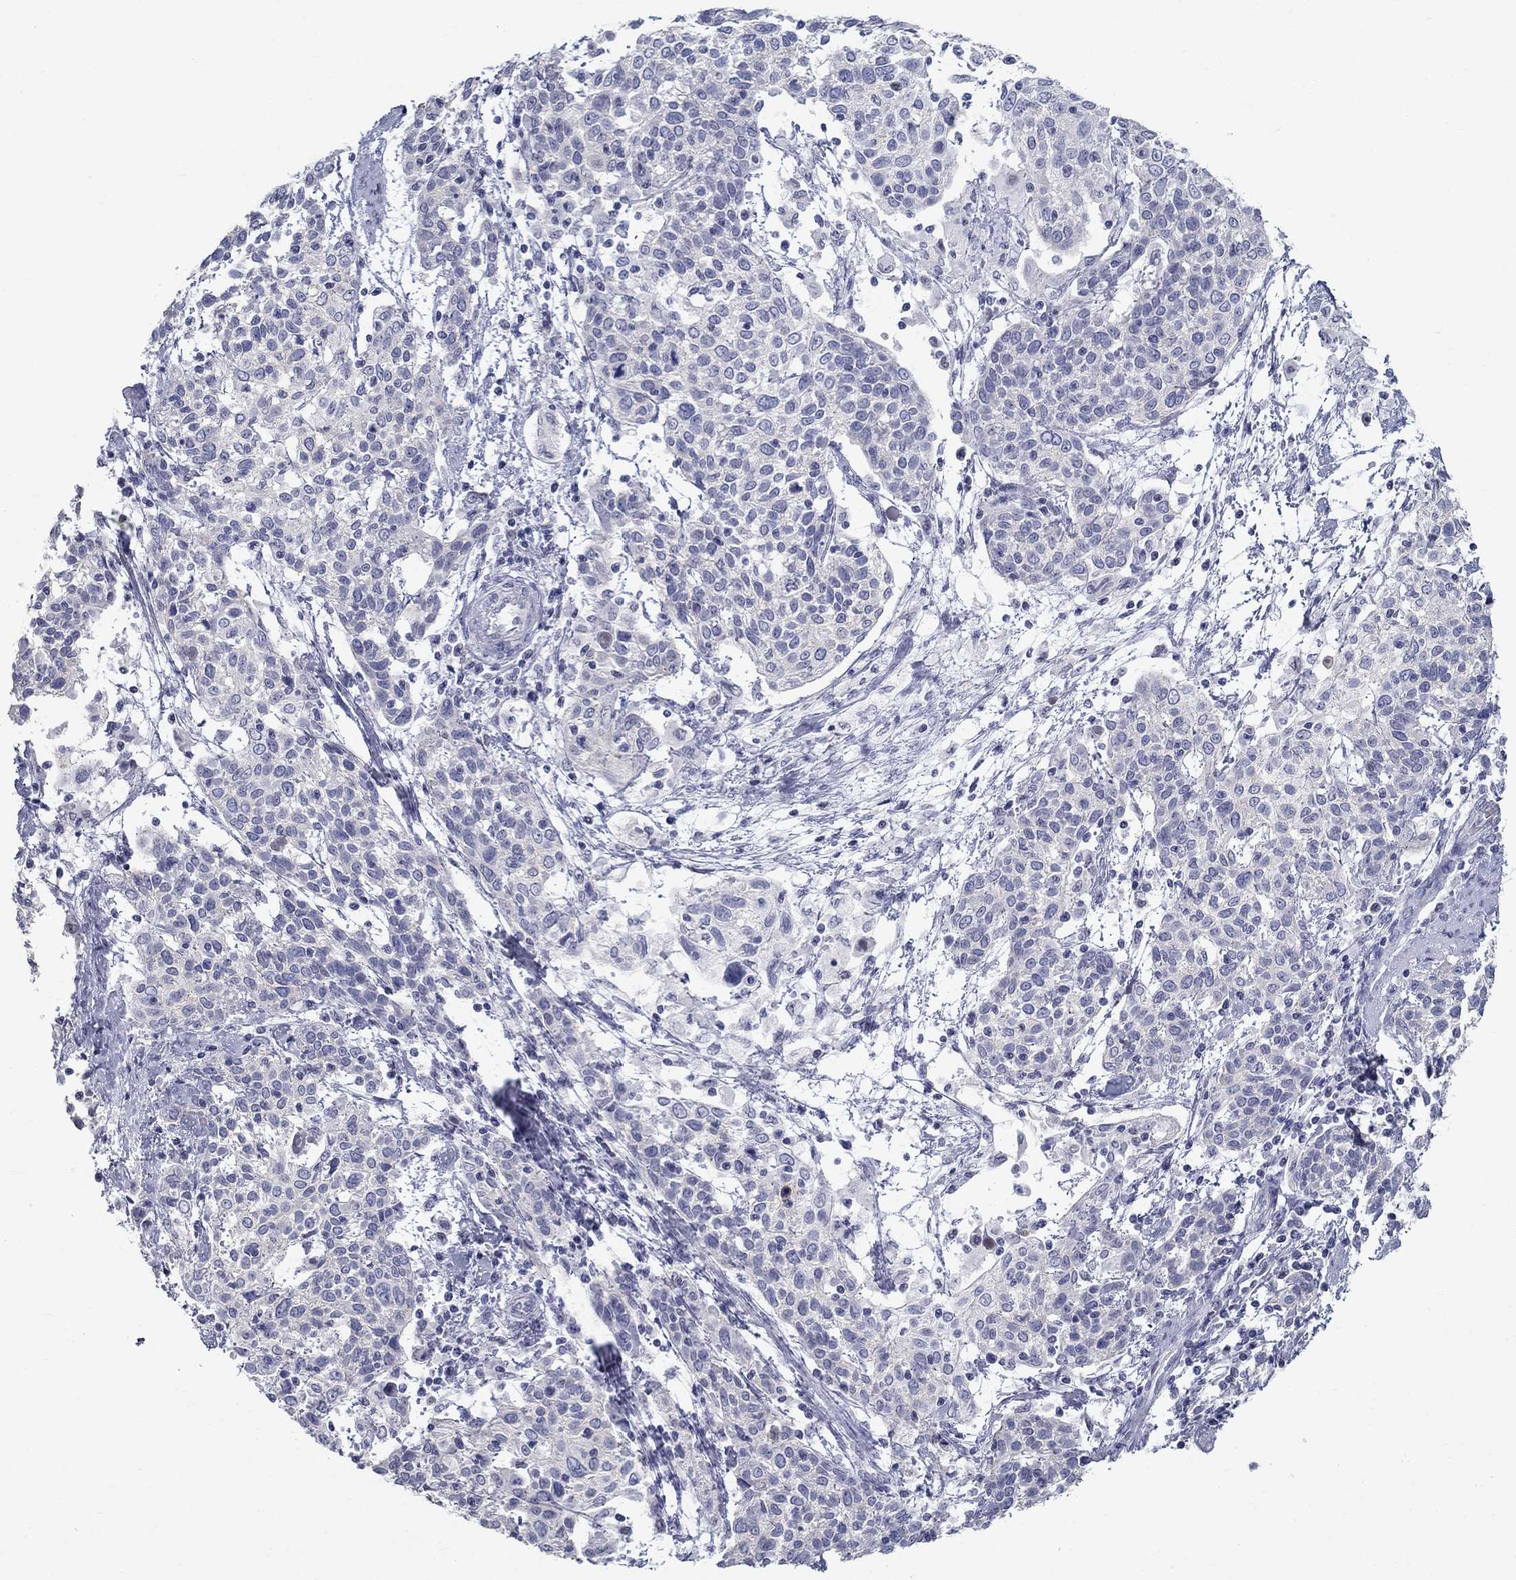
{"staining": {"intensity": "negative", "quantity": "none", "location": "none"}, "tissue": "cervical cancer", "cell_type": "Tumor cells", "image_type": "cancer", "snomed": [{"axis": "morphology", "description": "Squamous cell carcinoma, NOS"}, {"axis": "topography", "description": "Cervix"}], "caption": "Immunohistochemistry (IHC) photomicrograph of human cervical squamous cell carcinoma stained for a protein (brown), which displays no expression in tumor cells.", "gene": "GUCA1A", "patient": {"sex": "female", "age": 61}}